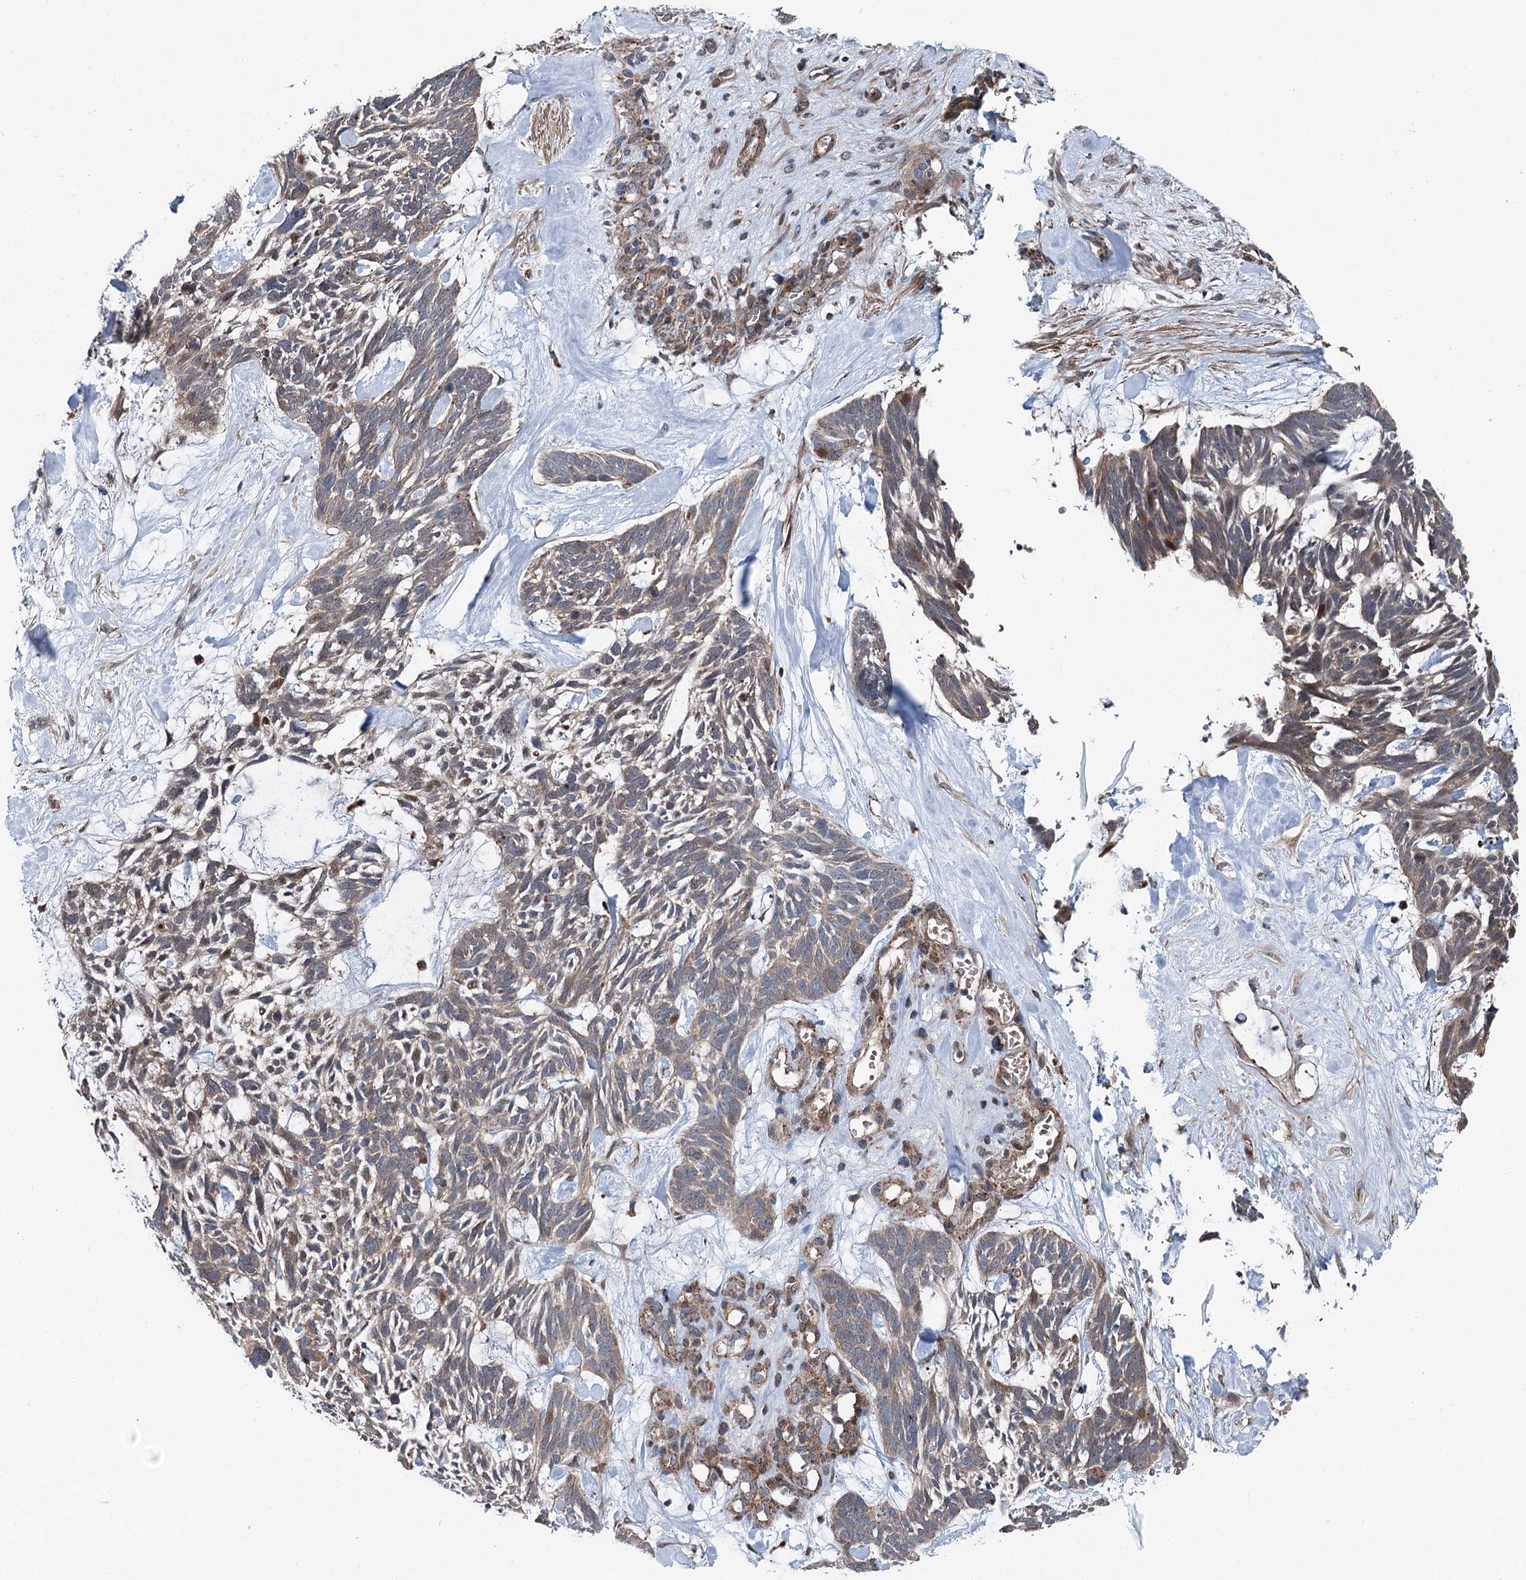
{"staining": {"intensity": "weak", "quantity": "<25%", "location": "cytoplasmic/membranous"}, "tissue": "skin cancer", "cell_type": "Tumor cells", "image_type": "cancer", "snomed": [{"axis": "morphology", "description": "Basal cell carcinoma"}, {"axis": "topography", "description": "Skin"}], "caption": "Tumor cells show no significant staining in basal cell carcinoma (skin).", "gene": "POLR1D", "patient": {"sex": "male", "age": 88}}